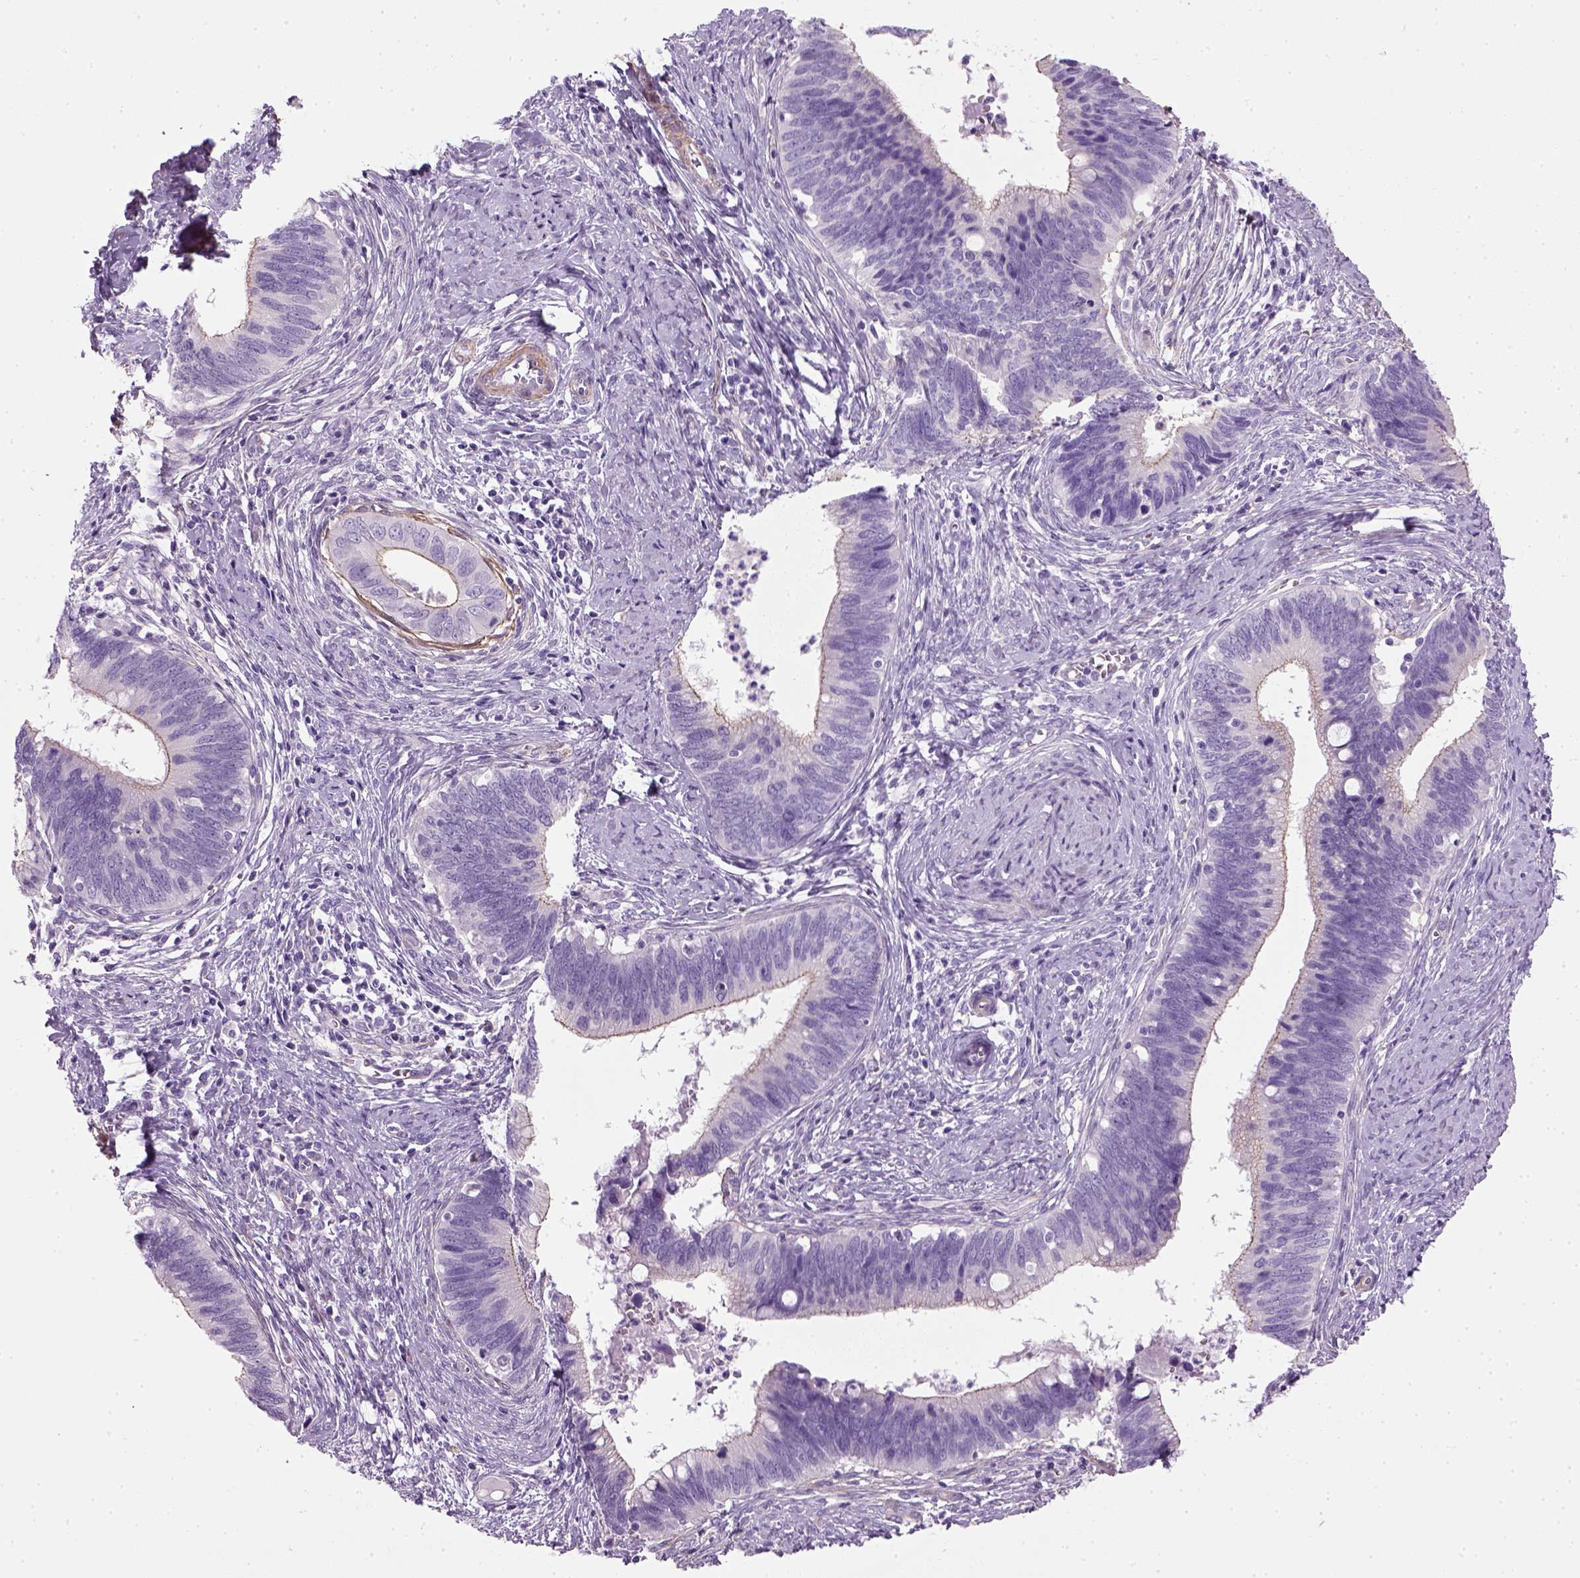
{"staining": {"intensity": "negative", "quantity": "none", "location": "none"}, "tissue": "cervical cancer", "cell_type": "Tumor cells", "image_type": "cancer", "snomed": [{"axis": "morphology", "description": "Adenocarcinoma, NOS"}, {"axis": "topography", "description": "Cervix"}], "caption": "There is no significant positivity in tumor cells of adenocarcinoma (cervical). (Brightfield microscopy of DAB immunohistochemistry at high magnification).", "gene": "FAM161A", "patient": {"sex": "female", "age": 42}}